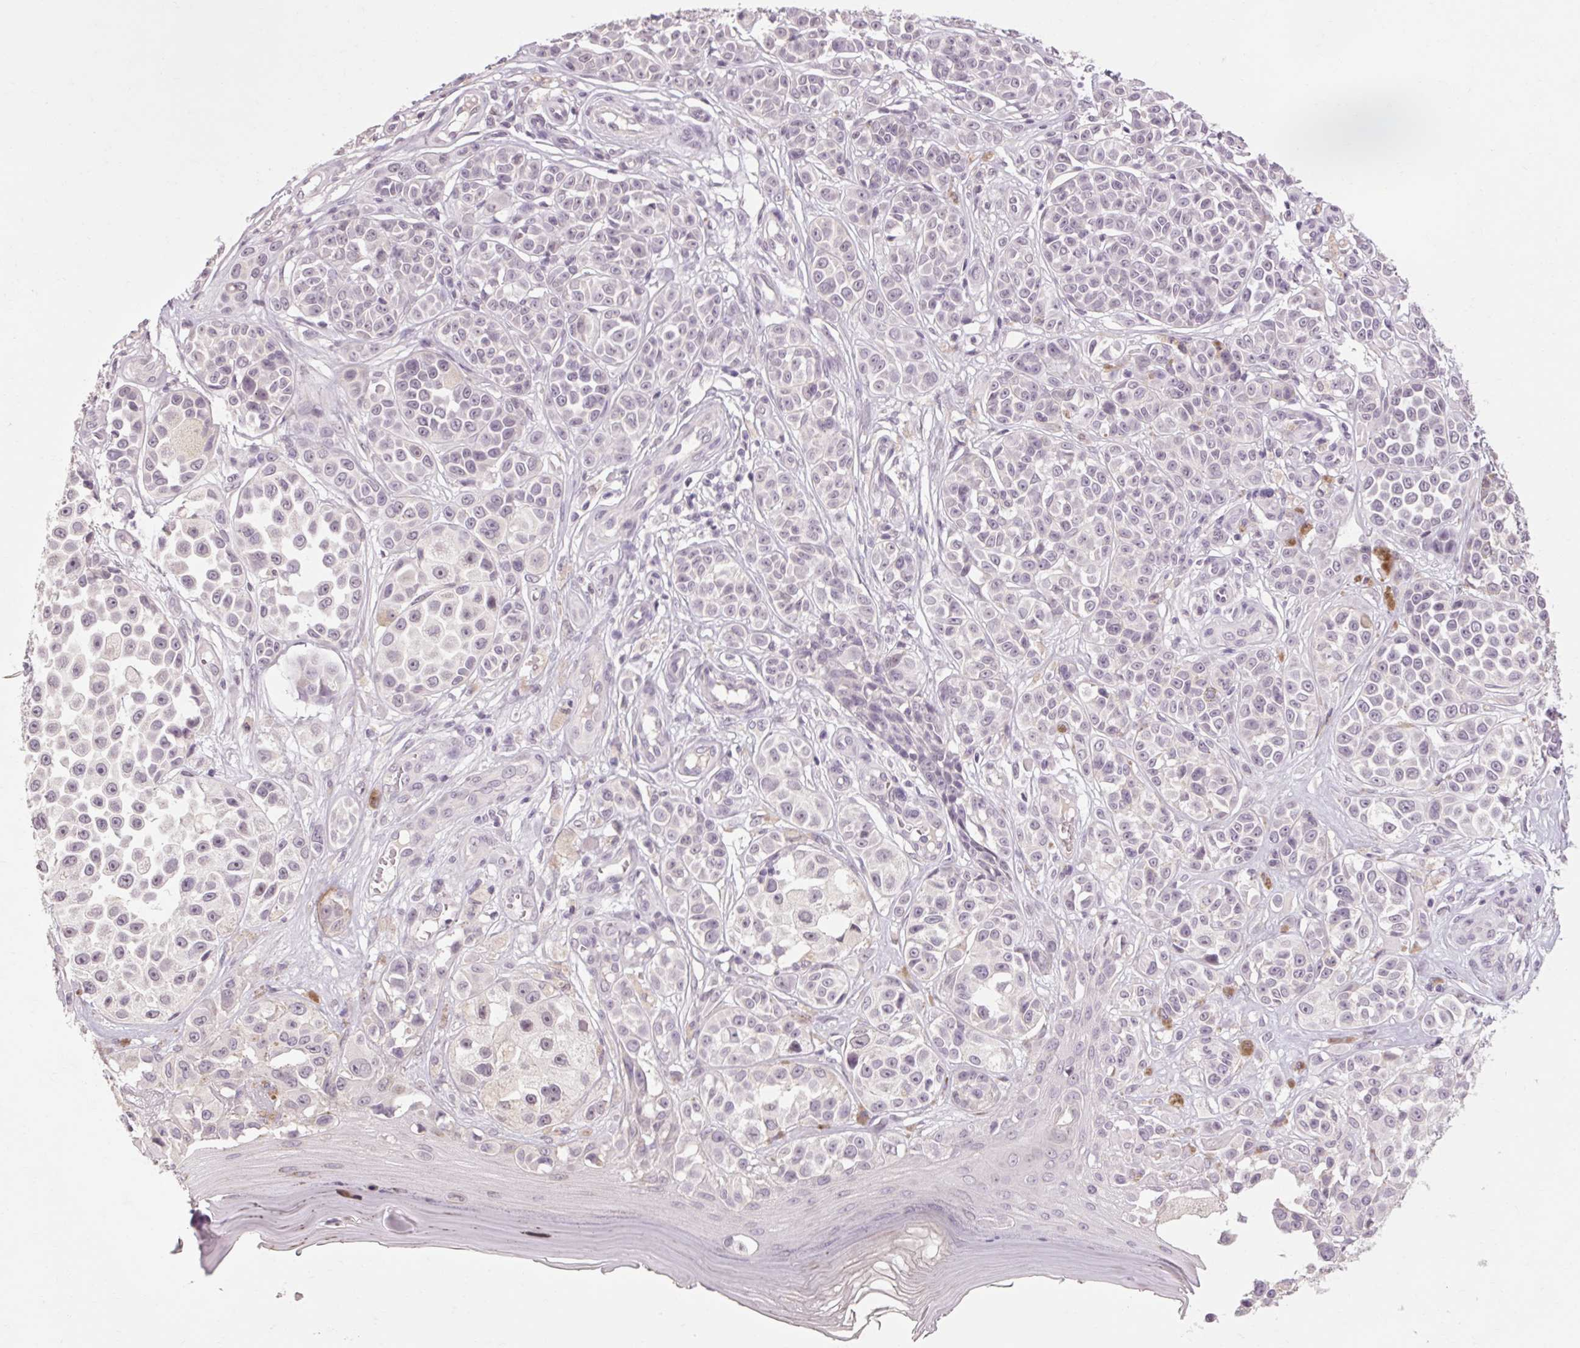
{"staining": {"intensity": "negative", "quantity": "none", "location": "none"}, "tissue": "melanoma", "cell_type": "Tumor cells", "image_type": "cancer", "snomed": [{"axis": "morphology", "description": "Malignant melanoma, NOS"}, {"axis": "topography", "description": "Skin"}], "caption": "Immunohistochemistry of melanoma reveals no staining in tumor cells.", "gene": "POMC", "patient": {"sex": "female", "age": 90}}